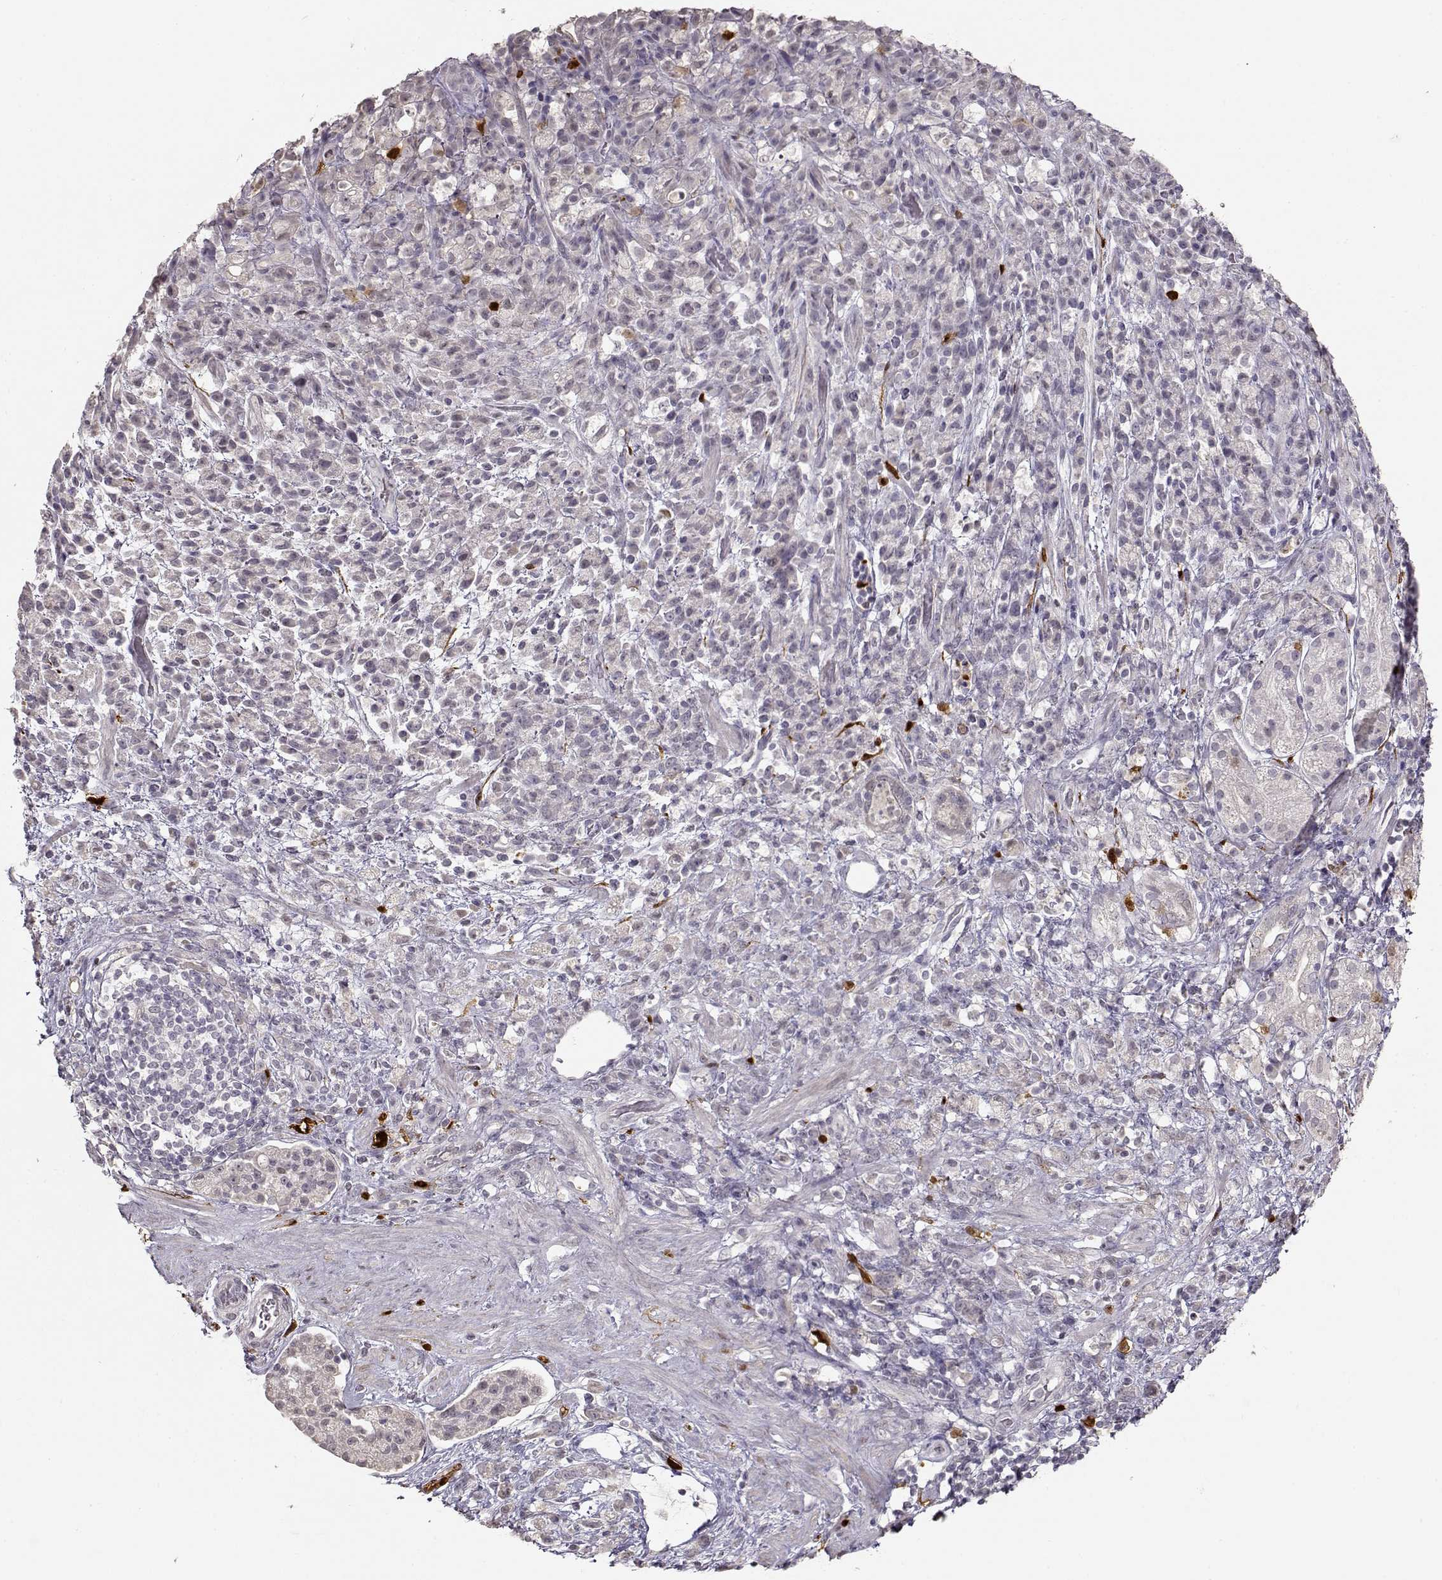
{"staining": {"intensity": "negative", "quantity": "none", "location": "none"}, "tissue": "stomach cancer", "cell_type": "Tumor cells", "image_type": "cancer", "snomed": [{"axis": "morphology", "description": "Adenocarcinoma, NOS"}, {"axis": "topography", "description": "Stomach"}], "caption": "This is an IHC micrograph of stomach cancer. There is no staining in tumor cells.", "gene": "S100B", "patient": {"sex": "female", "age": 60}}